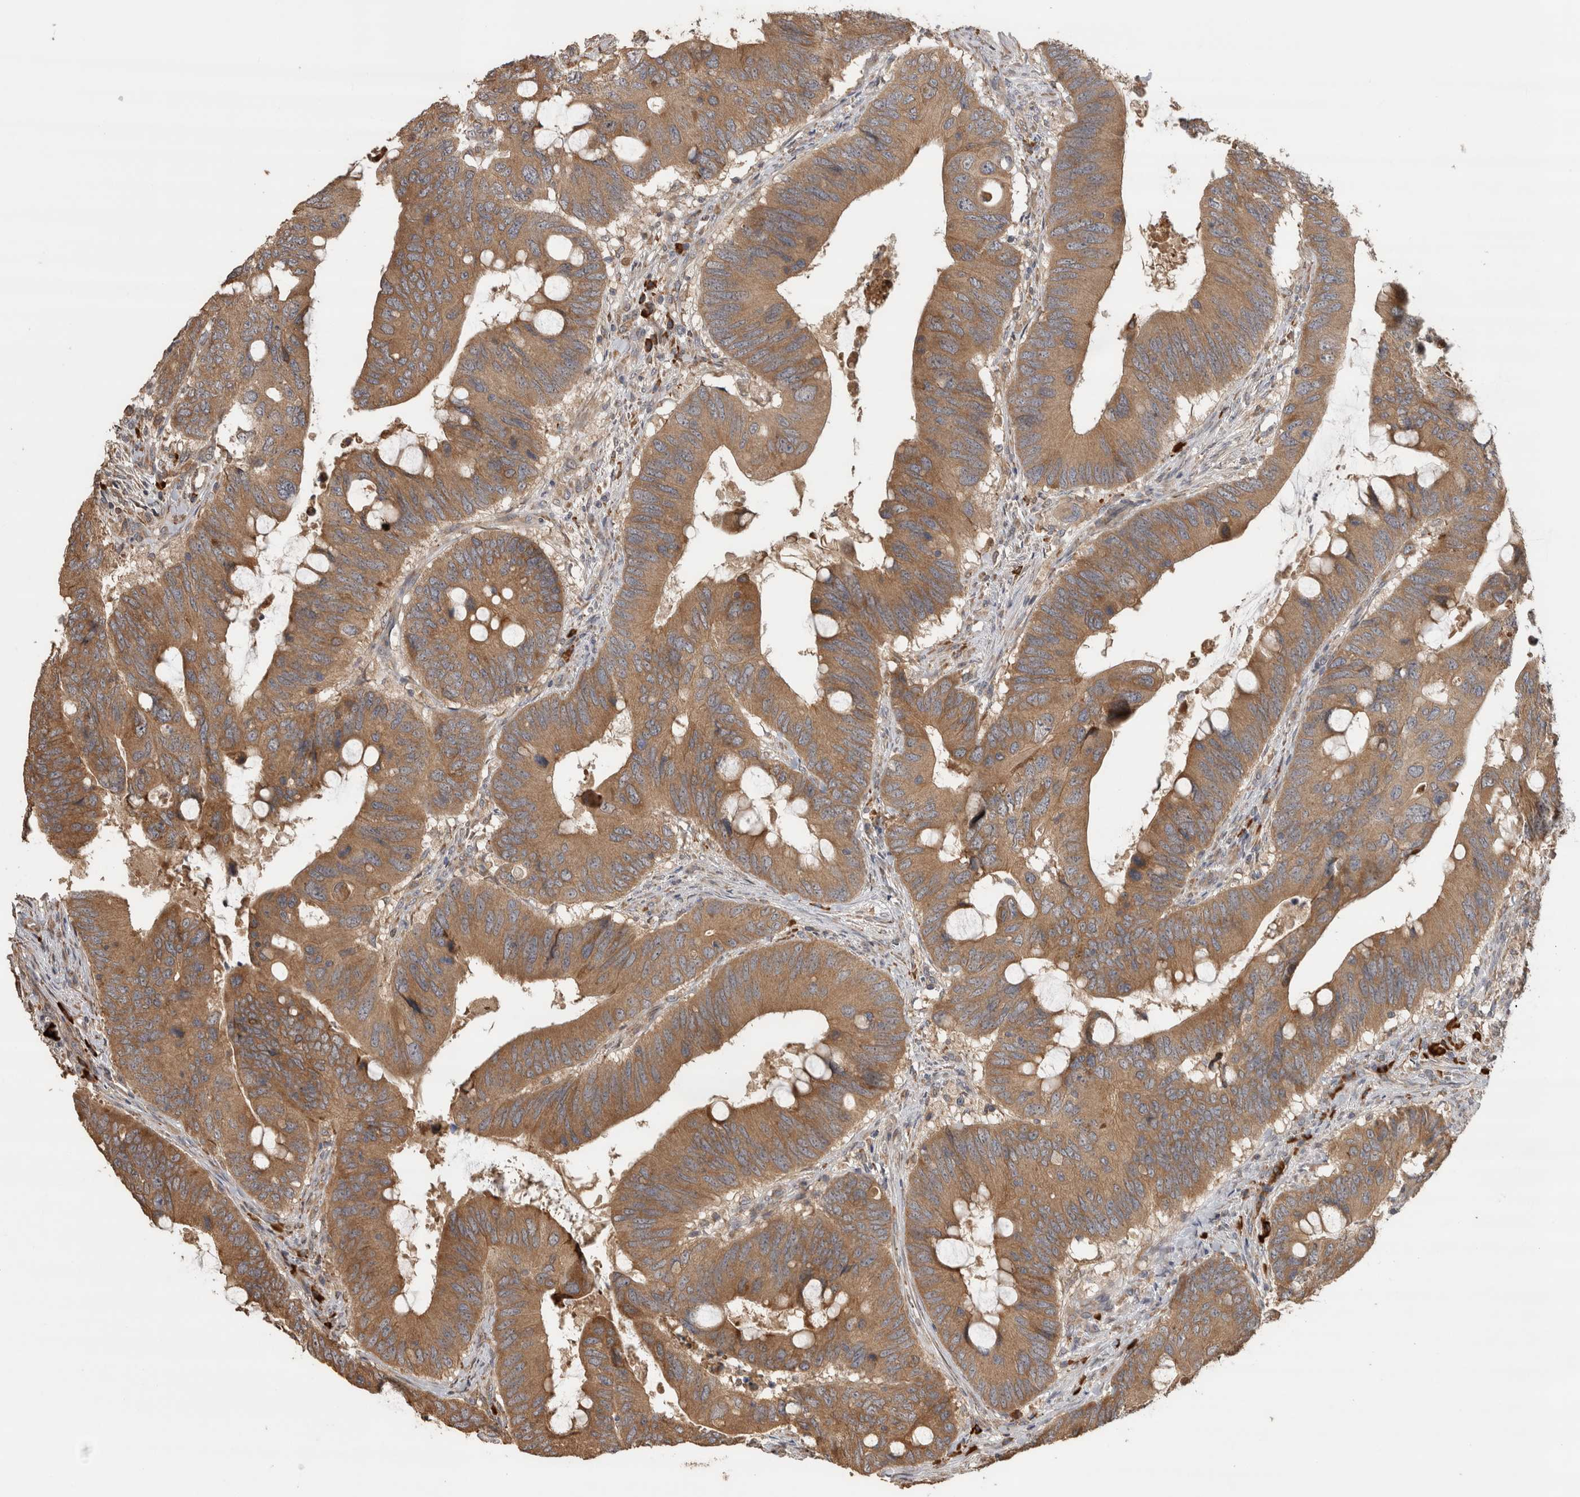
{"staining": {"intensity": "moderate", "quantity": ">75%", "location": "cytoplasmic/membranous"}, "tissue": "colorectal cancer", "cell_type": "Tumor cells", "image_type": "cancer", "snomed": [{"axis": "morphology", "description": "Adenocarcinoma, NOS"}, {"axis": "topography", "description": "Colon"}], "caption": "A medium amount of moderate cytoplasmic/membranous positivity is seen in about >75% of tumor cells in colorectal cancer tissue. The staining is performed using DAB brown chromogen to label protein expression. The nuclei are counter-stained blue using hematoxylin.", "gene": "TBCE", "patient": {"sex": "male", "age": 71}}